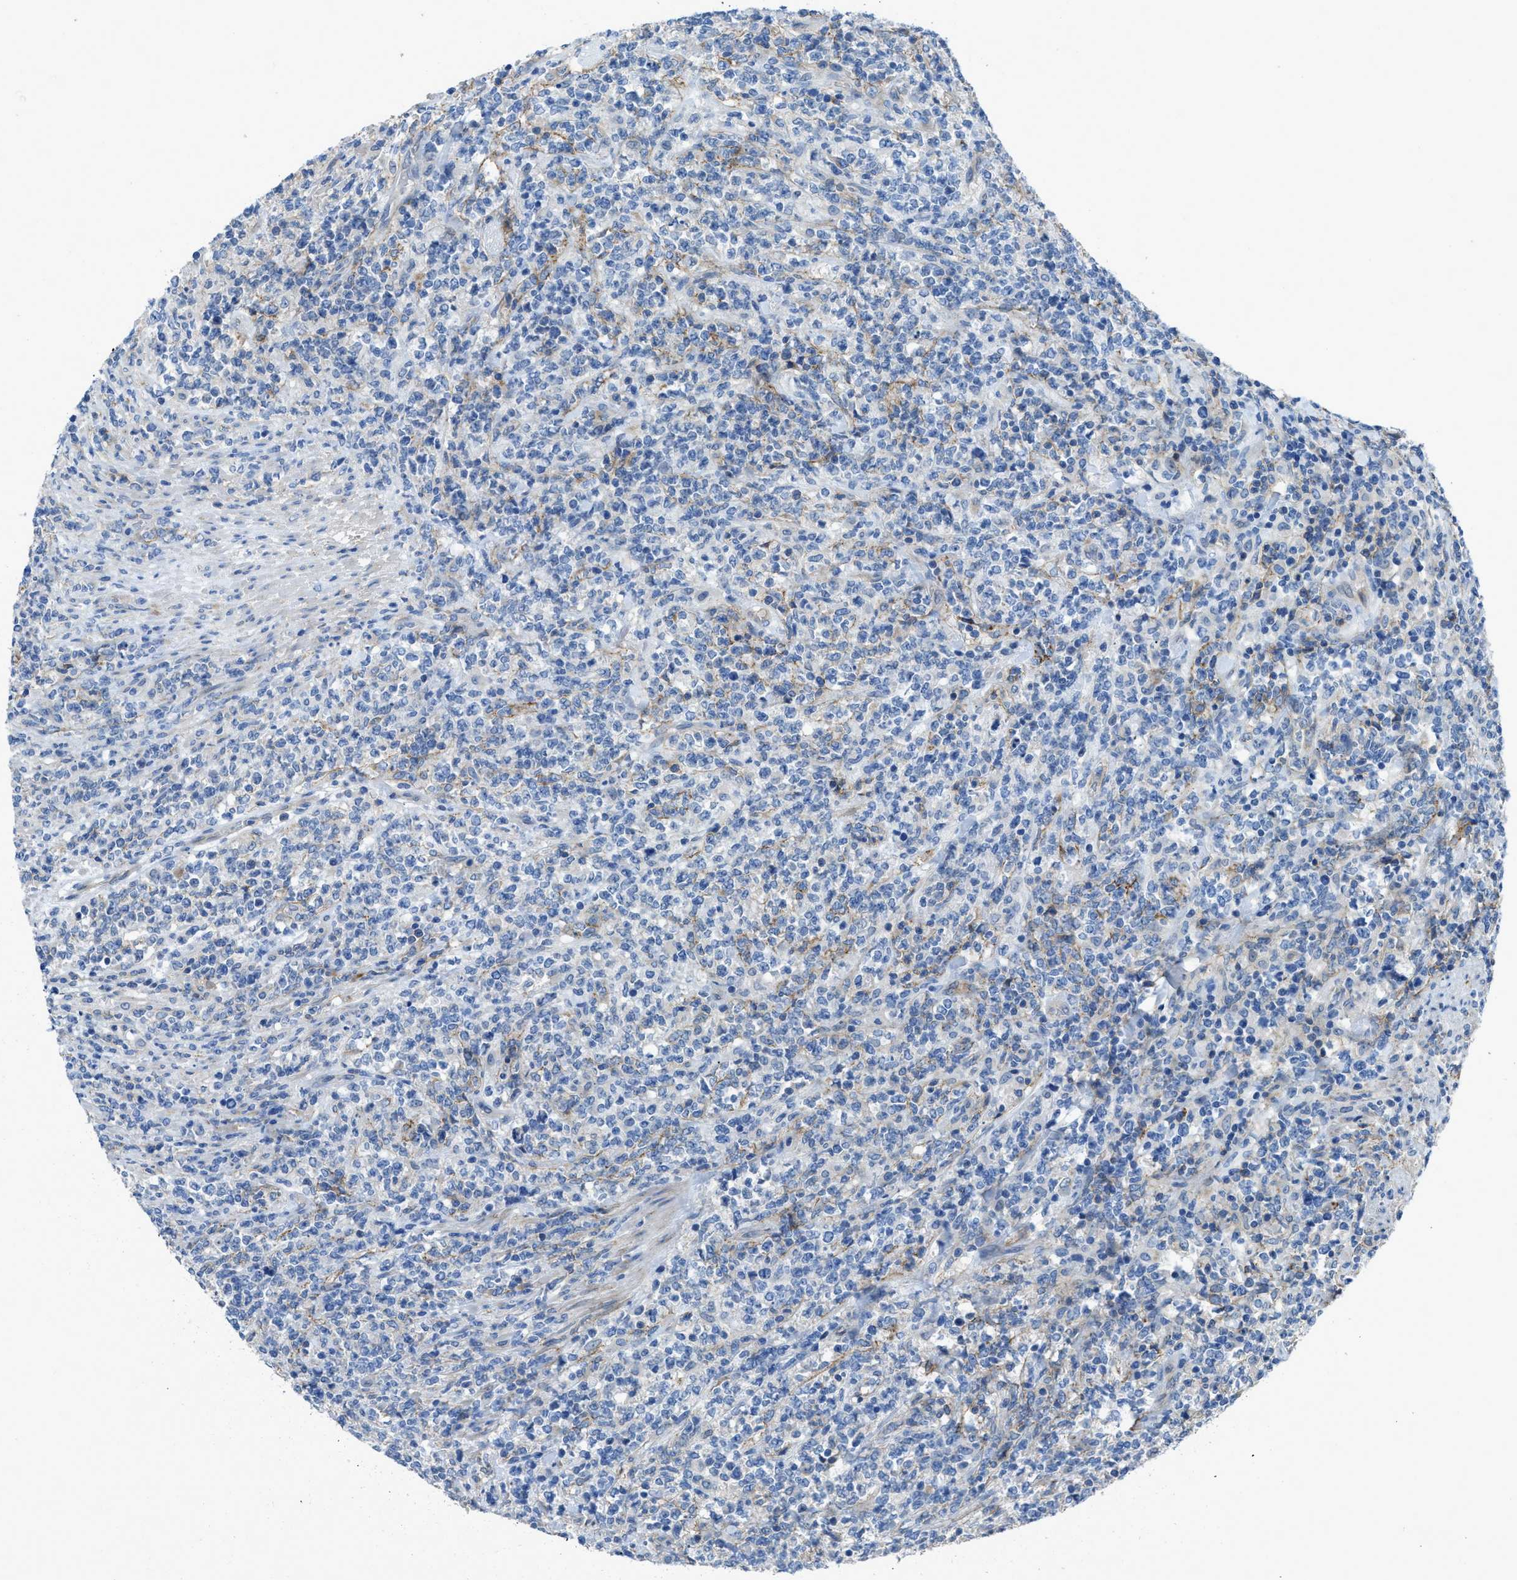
{"staining": {"intensity": "negative", "quantity": "none", "location": "none"}, "tissue": "lymphoma", "cell_type": "Tumor cells", "image_type": "cancer", "snomed": [{"axis": "morphology", "description": "Malignant lymphoma, non-Hodgkin's type, High grade"}, {"axis": "topography", "description": "Soft tissue"}], "caption": "Human lymphoma stained for a protein using immunohistochemistry shows no expression in tumor cells.", "gene": "PTGFRN", "patient": {"sex": "male", "age": 18}}